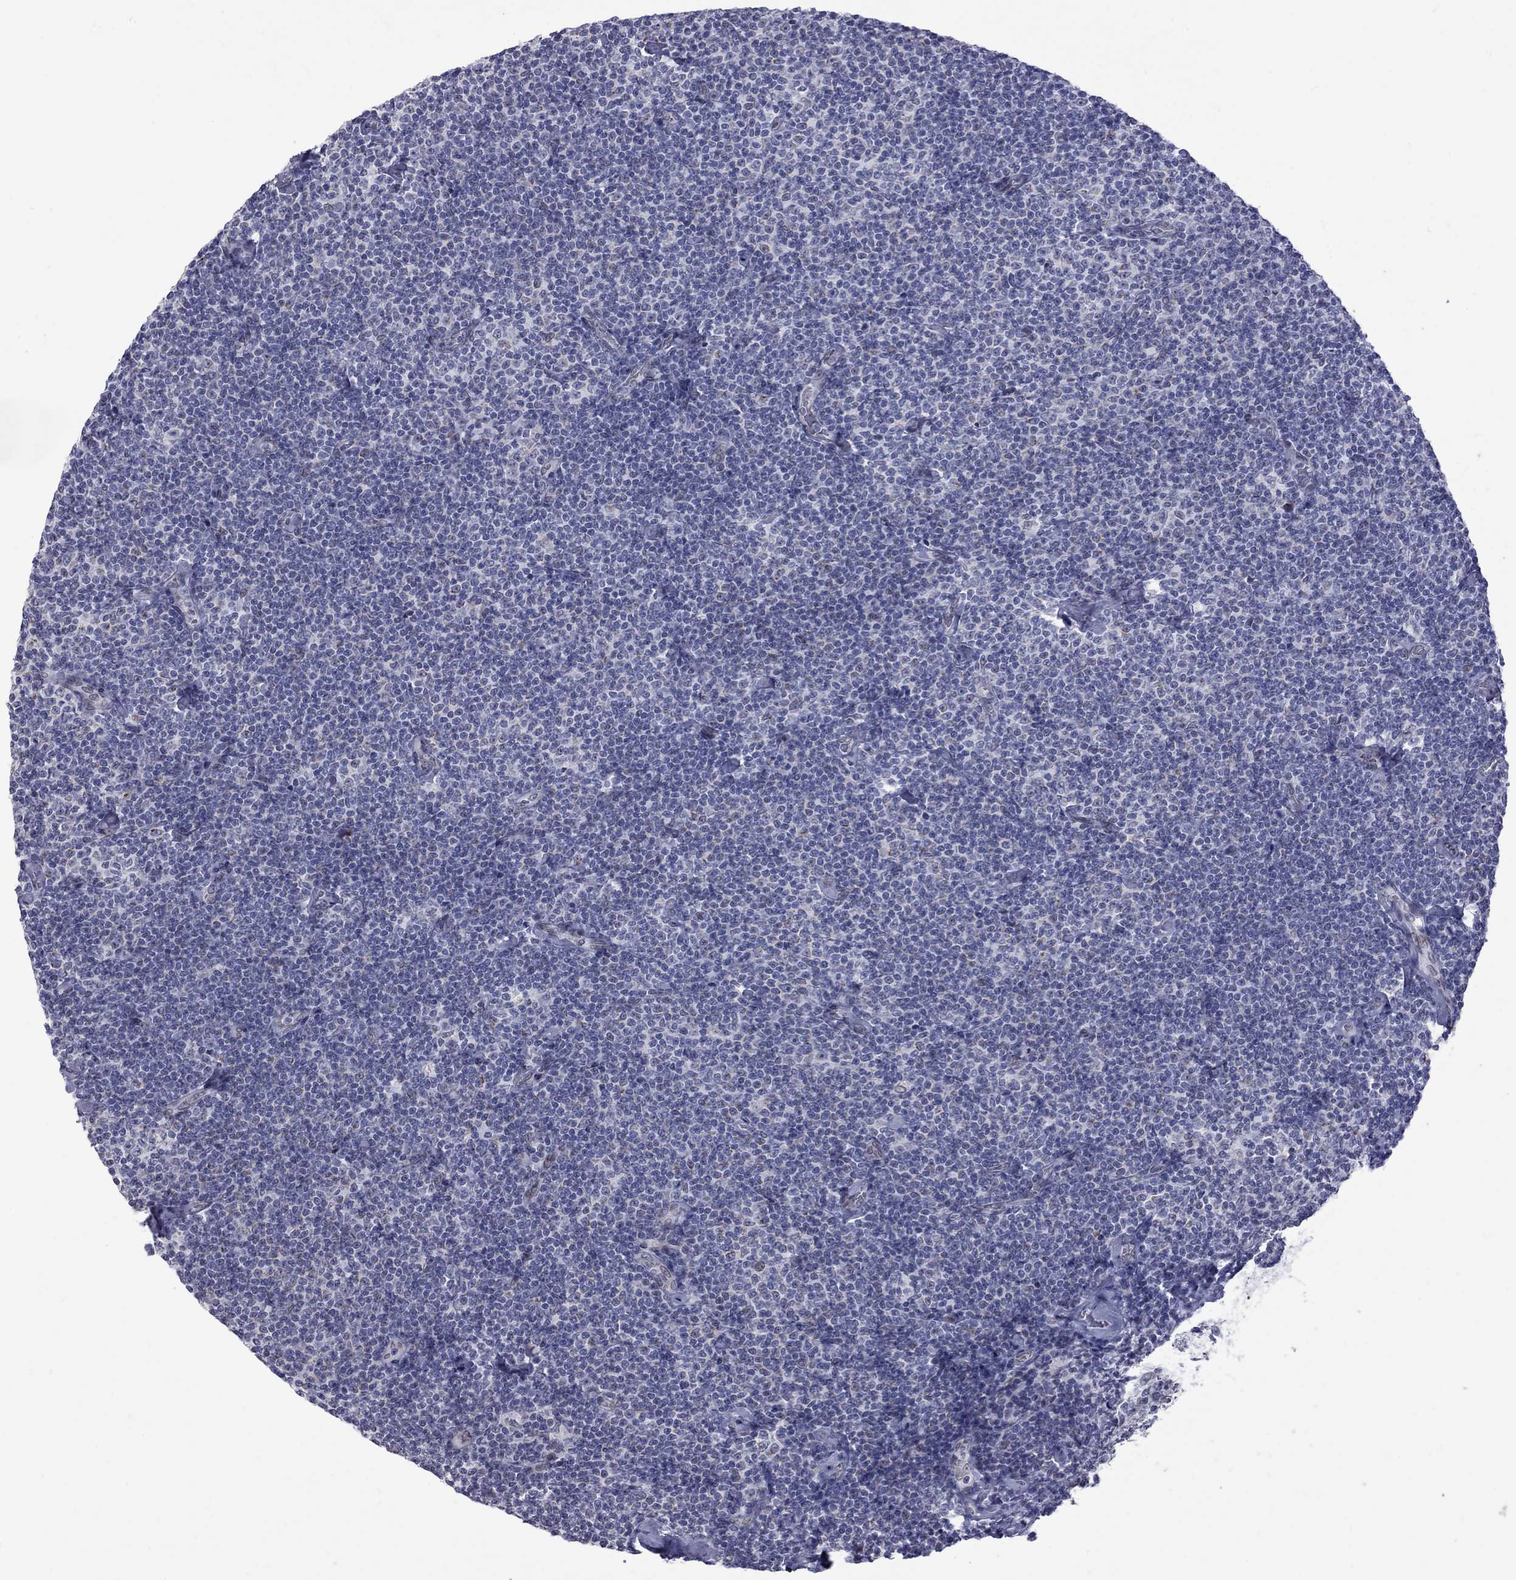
{"staining": {"intensity": "negative", "quantity": "none", "location": "none"}, "tissue": "lymphoma", "cell_type": "Tumor cells", "image_type": "cancer", "snomed": [{"axis": "morphology", "description": "Malignant lymphoma, non-Hodgkin's type, Low grade"}, {"axis": "topography", "description": "Lymph node"}], "caption": "Immunohistochemical staining of human lymphoma exhibits no significant expression in tumor cells.", "gene": "CLTCL1", "patient": {"sex": "male", "age": 81}}